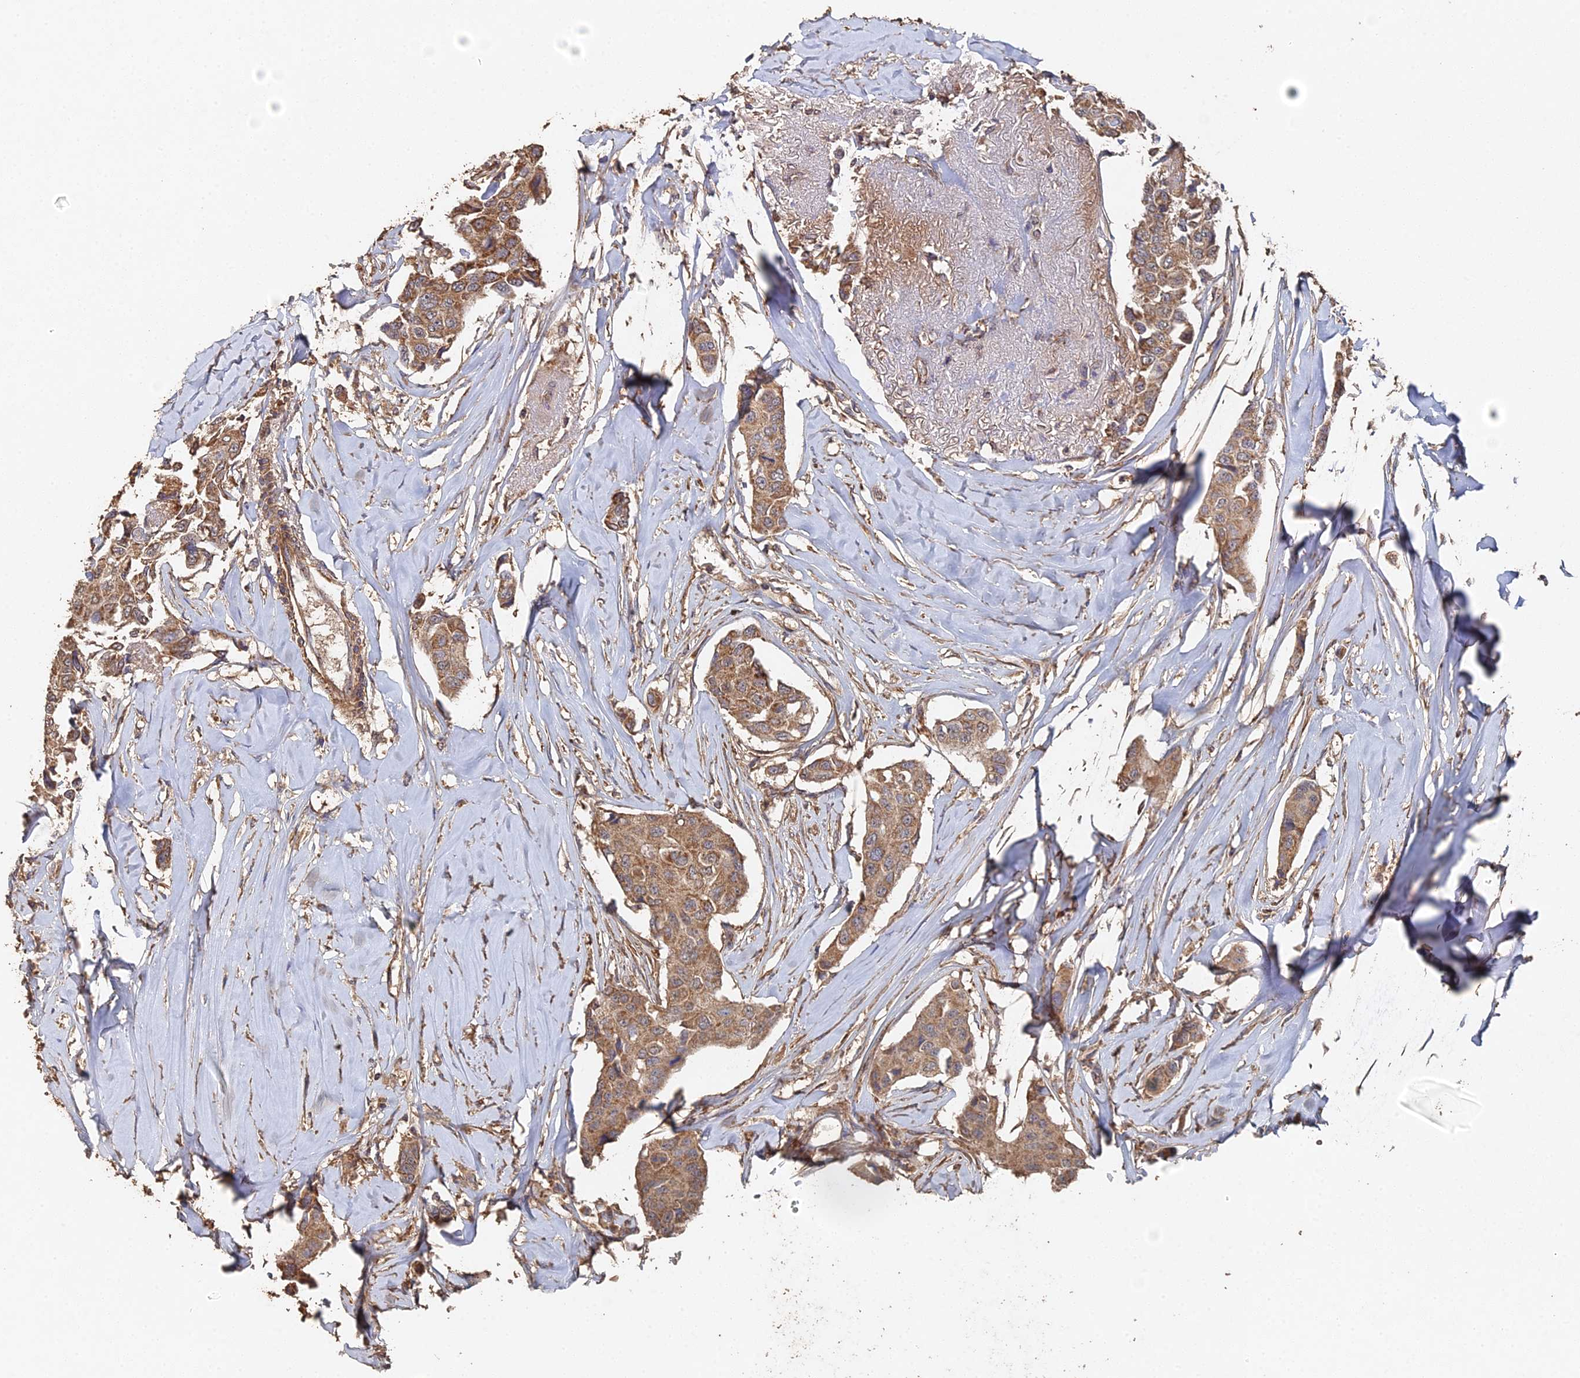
{"staining": {"intensity": "moderate", "quantity": ">75%", "location": "cytoplasmic/membranous"}, "tissue": "breast cancer", "cell_type": "Tumor cells", "image_type": "cancer", "snomed": [{"axis": "morphology", "description": "Duct carcinoma"}, {"axis": "topography", "description": "Breast"}], "caption": "IHC photomicrograph of breast cancer (intraductal carcinoma) stained for a protein (brown), which exhibits medium levels of moderate cytoplasmic/membranous expression in about >75% of tumor cells.", "gene": "SPANXN4", "patient": {"sex": "female", "age": 80}}